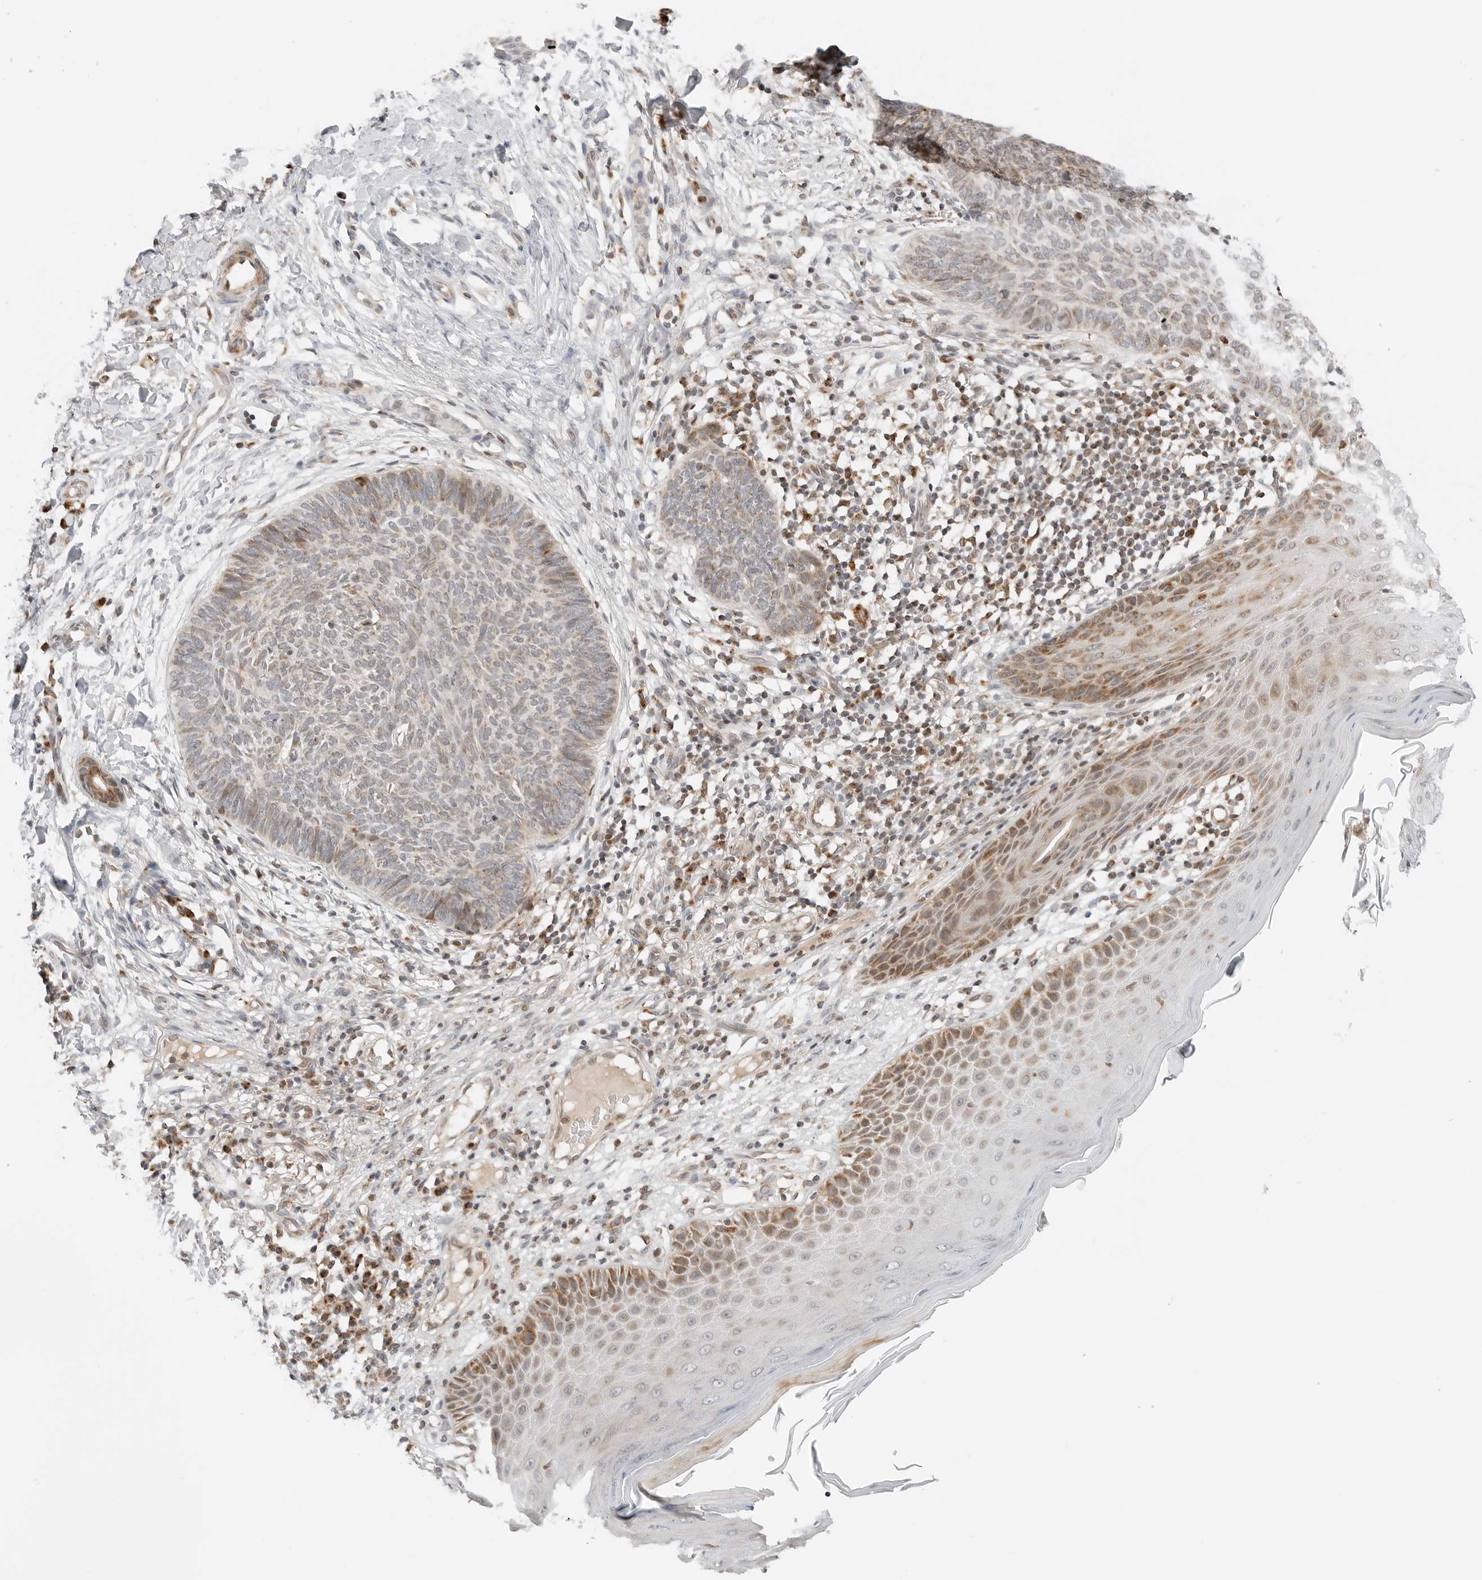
{"staining": {"intensity": "weak", "quantity": "25%-75%", "location": "cytoplasmic/membranous"}, "tissue": "skin cancer", "cell_type": "Tumor cells", "image_type": "cancer", "snomed": [{"axis": "morphology", "description": "Normal tissue, NOS"}, {"axis": "morphology", "description": "Basal cell carcinoma"}, {"axis": "topography", "description": "Skin"}], "caption": "Weak cytoplasmic/membranous positivity is seen in about 25%-75% of tumor cells in skin cancer. The protein is stained brown, and the nuclei are stained in blue (DAB IHC with brightfield microscopy, high magnification).", "gene": "DYRK4", "patient": {"sex": "male", "age": 50}}